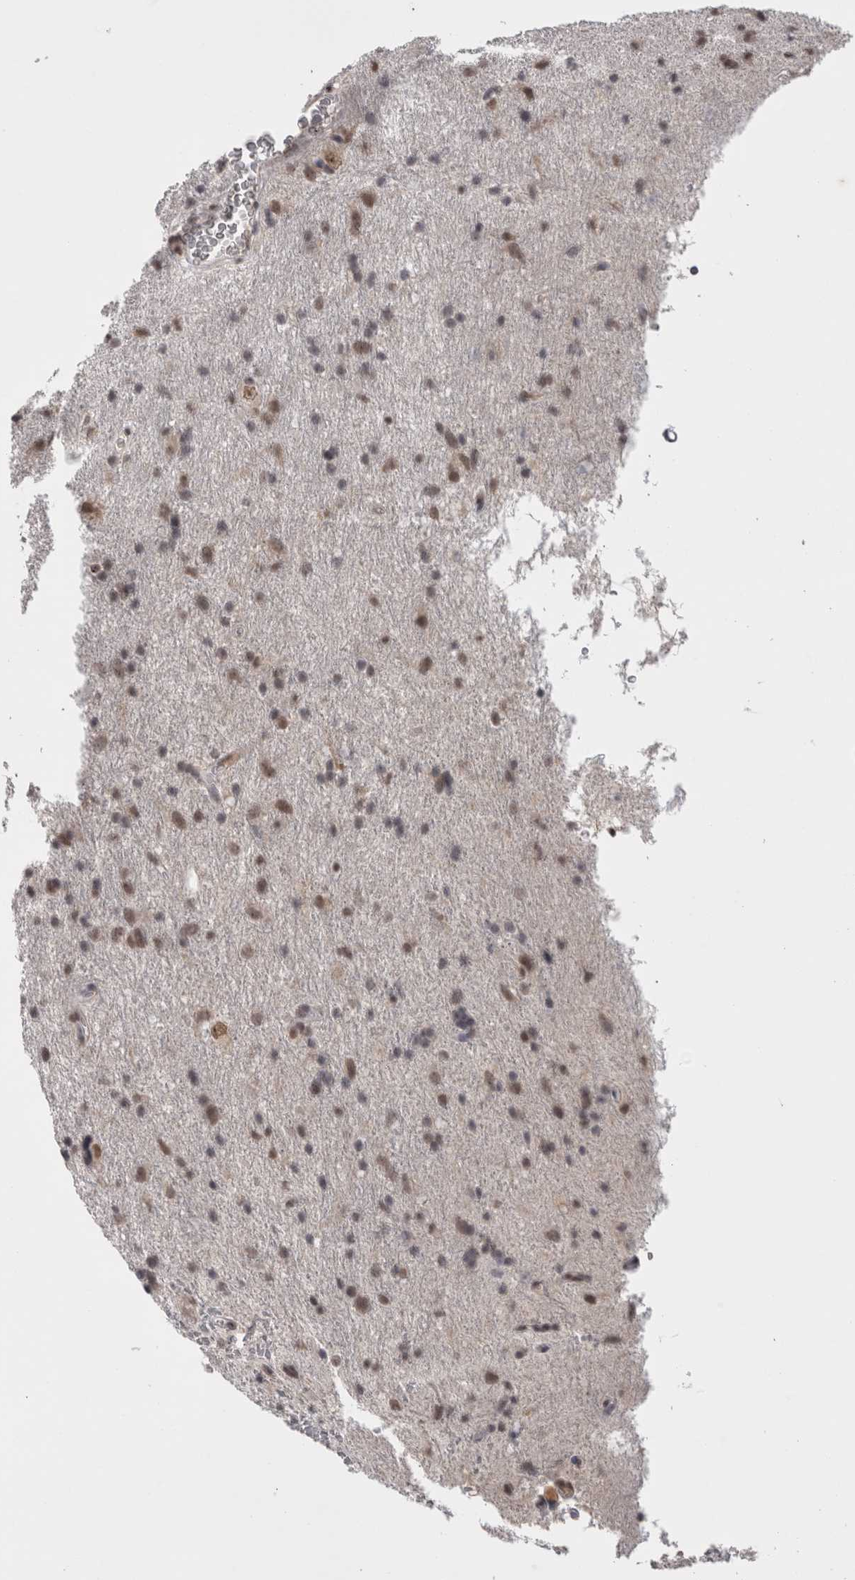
{"staining": {"intensity": "moderate", "quantity": "25%-75%", "location": "nuclear"}, "tissue": "glioma", "cell_type": "Tumor cells", "image_type": "cancer", "snomed": [{"axis": "morphology", "description": "Glioma, malignant, Low grade"}, {"axis": "topography", "description": "Brain"}], "caption": "Immunohistochemical staining of low-grade glioma (malignant) shows medium levels of moderate nuclear expression in about 25%-75% of tumor cells.", "gene": "DAXX", "patient": {"sex": "male", "age": 77}}